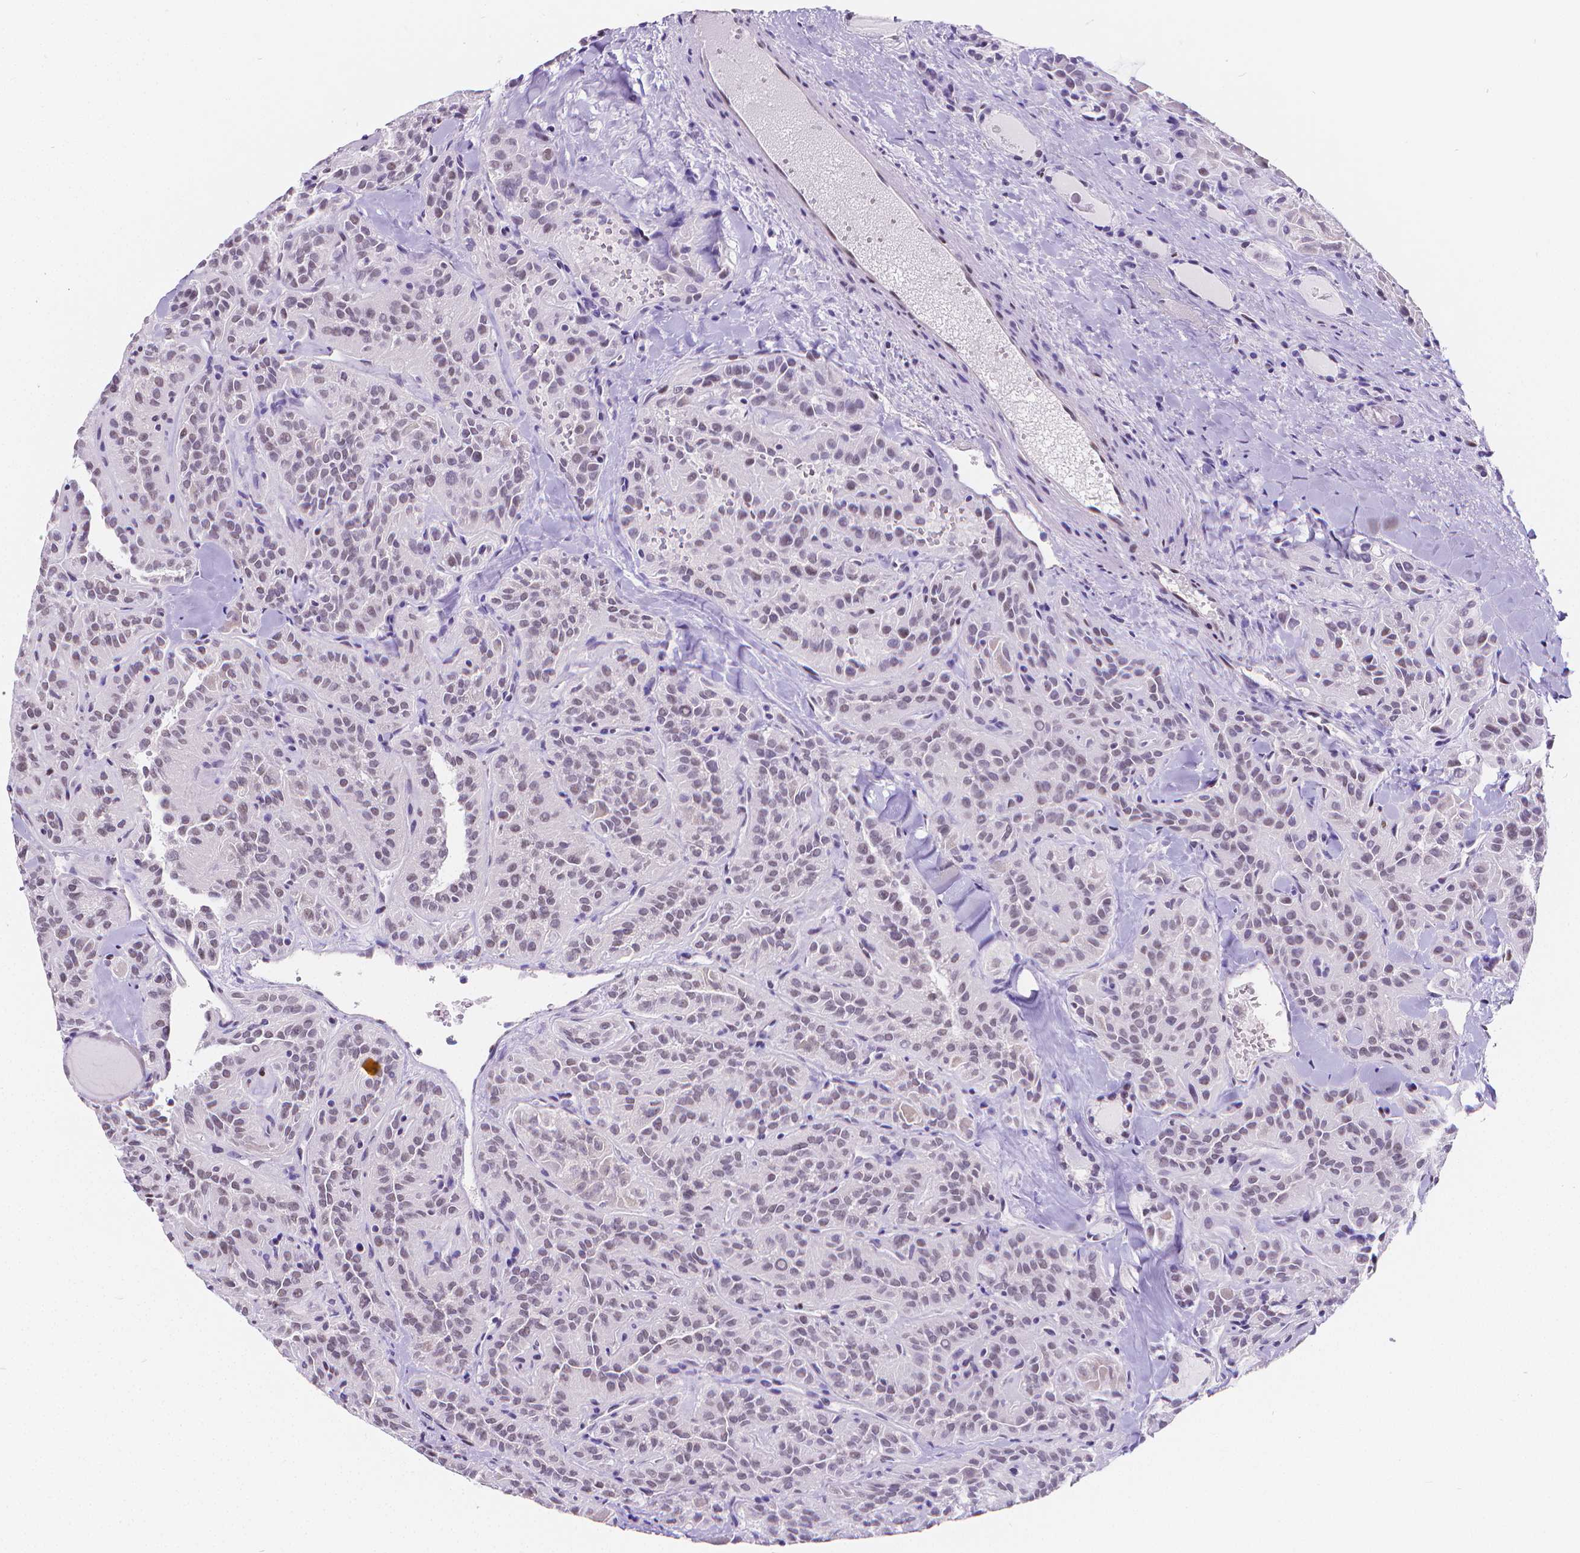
{"staining": {"intensity": "weak", "quantity": "<25%", "location": "nuclear"}, "tissue": "thyroid cancer", "cell_type": "Tumor cells", "image_type": "cancer", "snomed": [{"axis": "morphology", "description": "Papillary adenocarcinoma, NOS"}, {"axis": "topography", "description": "Thyroid gland"}], "caption": "Tumor cells are negative for brown protein staining in thyroid papillary adenocarcinoma.", "gene": "MEF2C", "patient": {"sex": "female", "age": 45}}